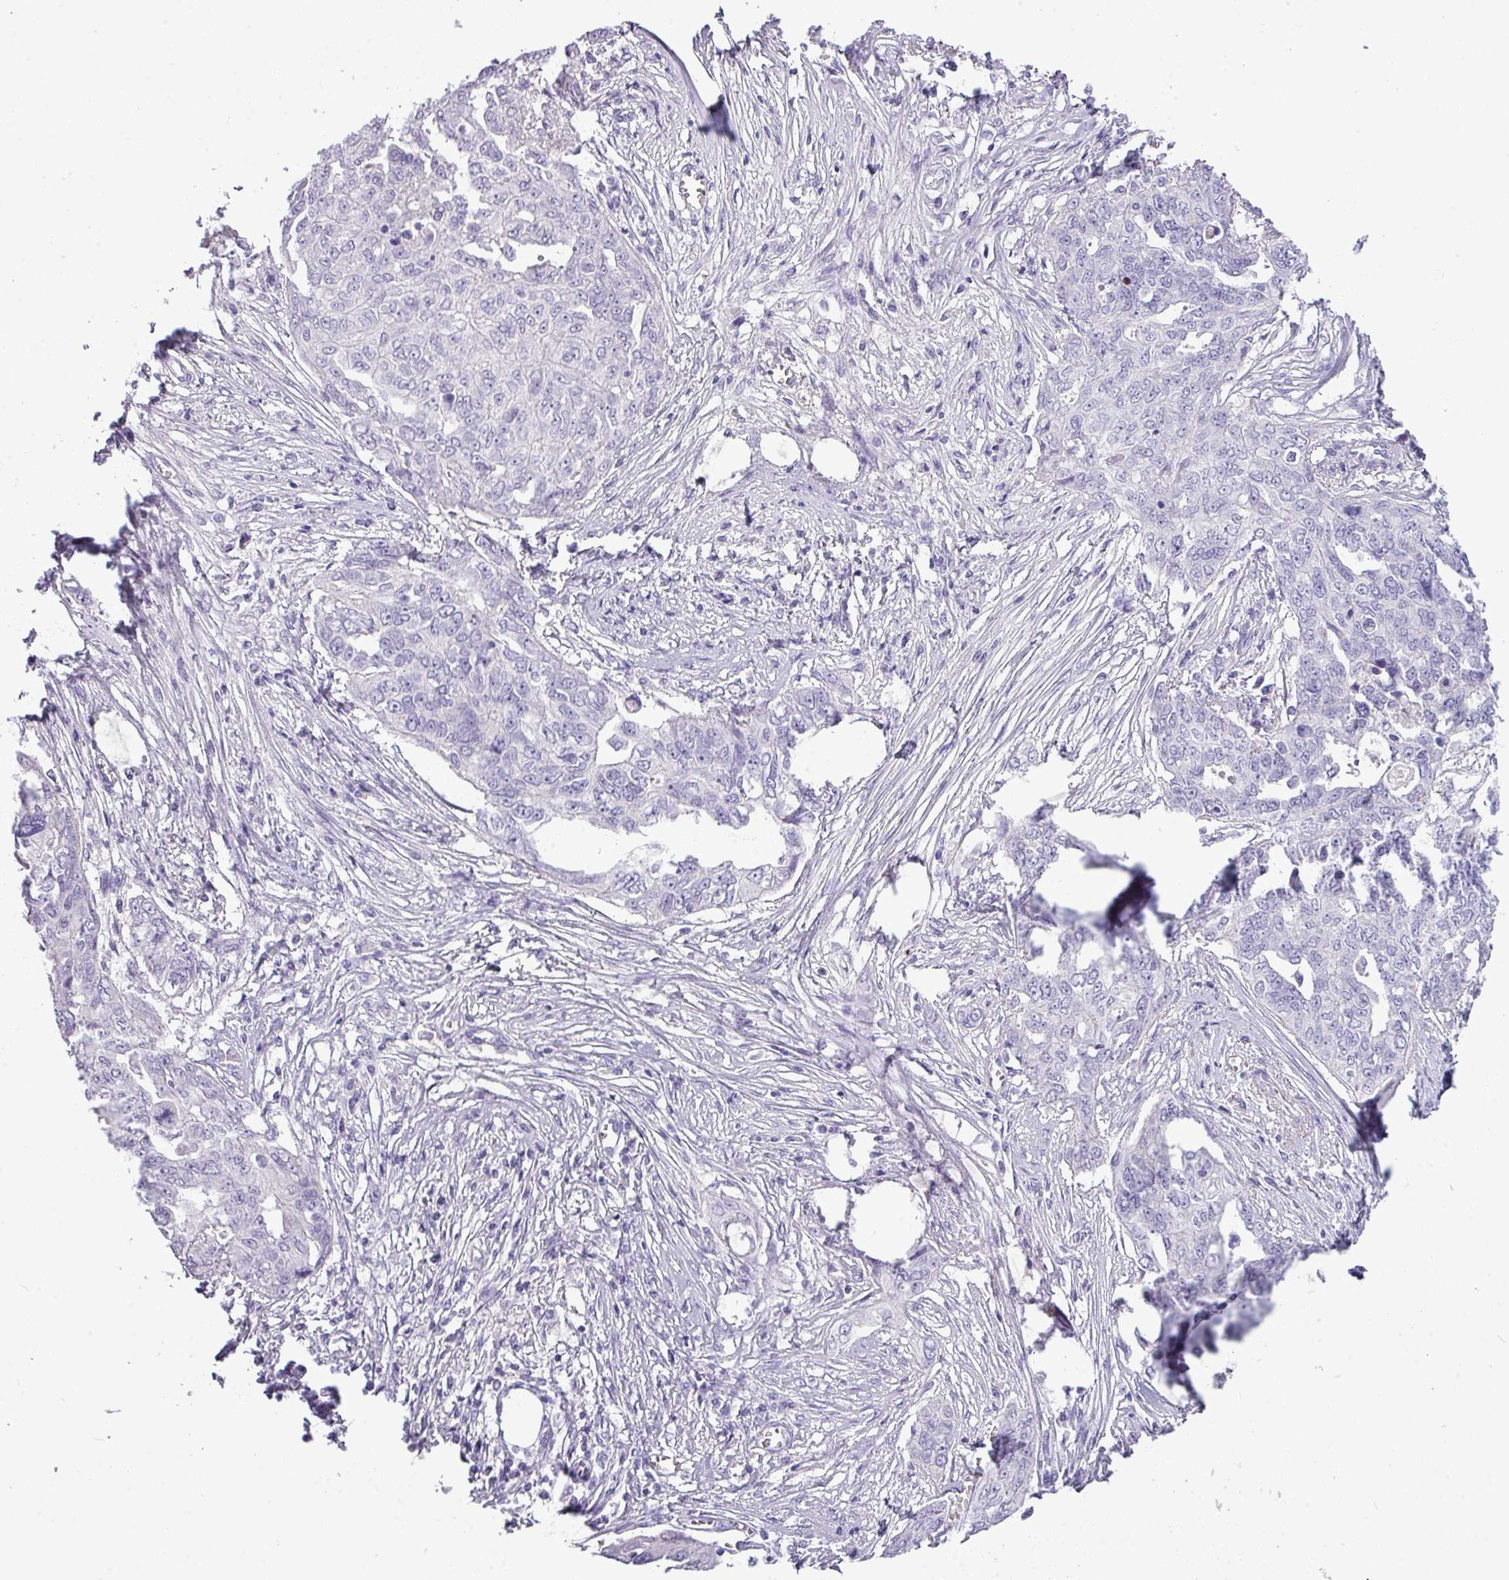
{"staining": {"intensity": "negative", "quantity": "none", "location": "none"}, "tissue": "ovarian cancer", "cell_type": "Tumor cells", "image_type": "cancer", "snomed": [{"axis": "morphology", "description": "Carcinoma, endometroid"}, {"axis": "topography", "description": "Ovary"}], "caption": "High power microscopy micrograph of an immunohistochemistry (IHC) photomicrograph of endometroid carcinoma (ovarian), revealing no significant staining in tumor cells. The staining was performed using DAB (3,3'-diaminobenzidine) to visualize the protein expression in brown, while the nuclei were stained in blue with hematoxylin (Magnification: 20x).", "gene": "TMEM91", "patient": {"sex": "female", "age": 70}}